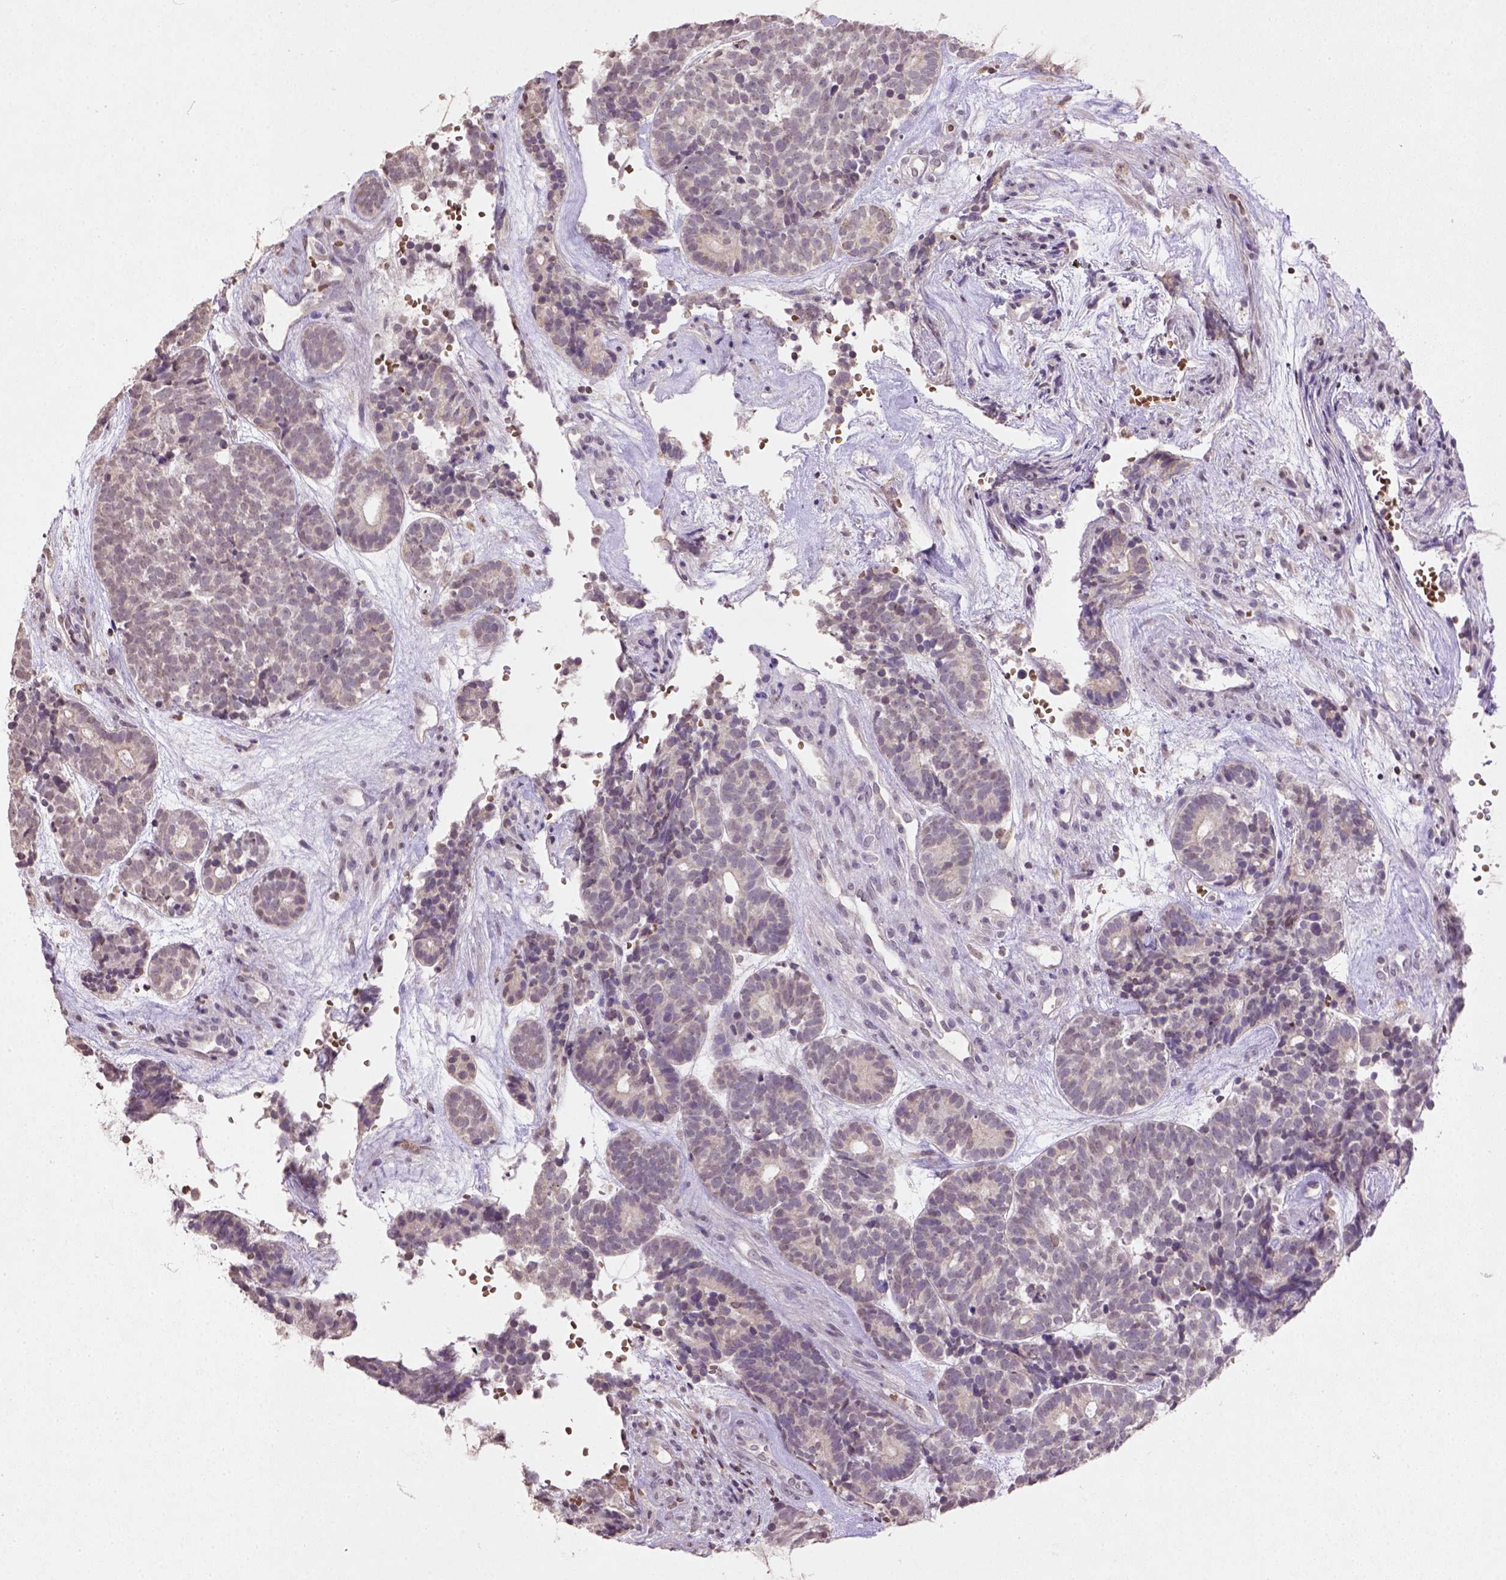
{"staining": {"intensity": "negative", "quantity": "none", "location": "none"}, "tissue": "head and neck cancer", "cell_type": "Tumor cells", "image_type": "cancer", "snomed": [{"axis": "morphology", "description": "Adenocarcinoma, NOS"}, {"axis": "topography", "description": "Head-Neck"}], "caption": "A high-resolution micrograph shows immunohistochemistry (IHC) staining of head and neck cancer (adenocarcinoma), which displays no significant expression in tumor cells.", "gene": "NUDT3", "patient": {"sex": "female", "age": 81}}